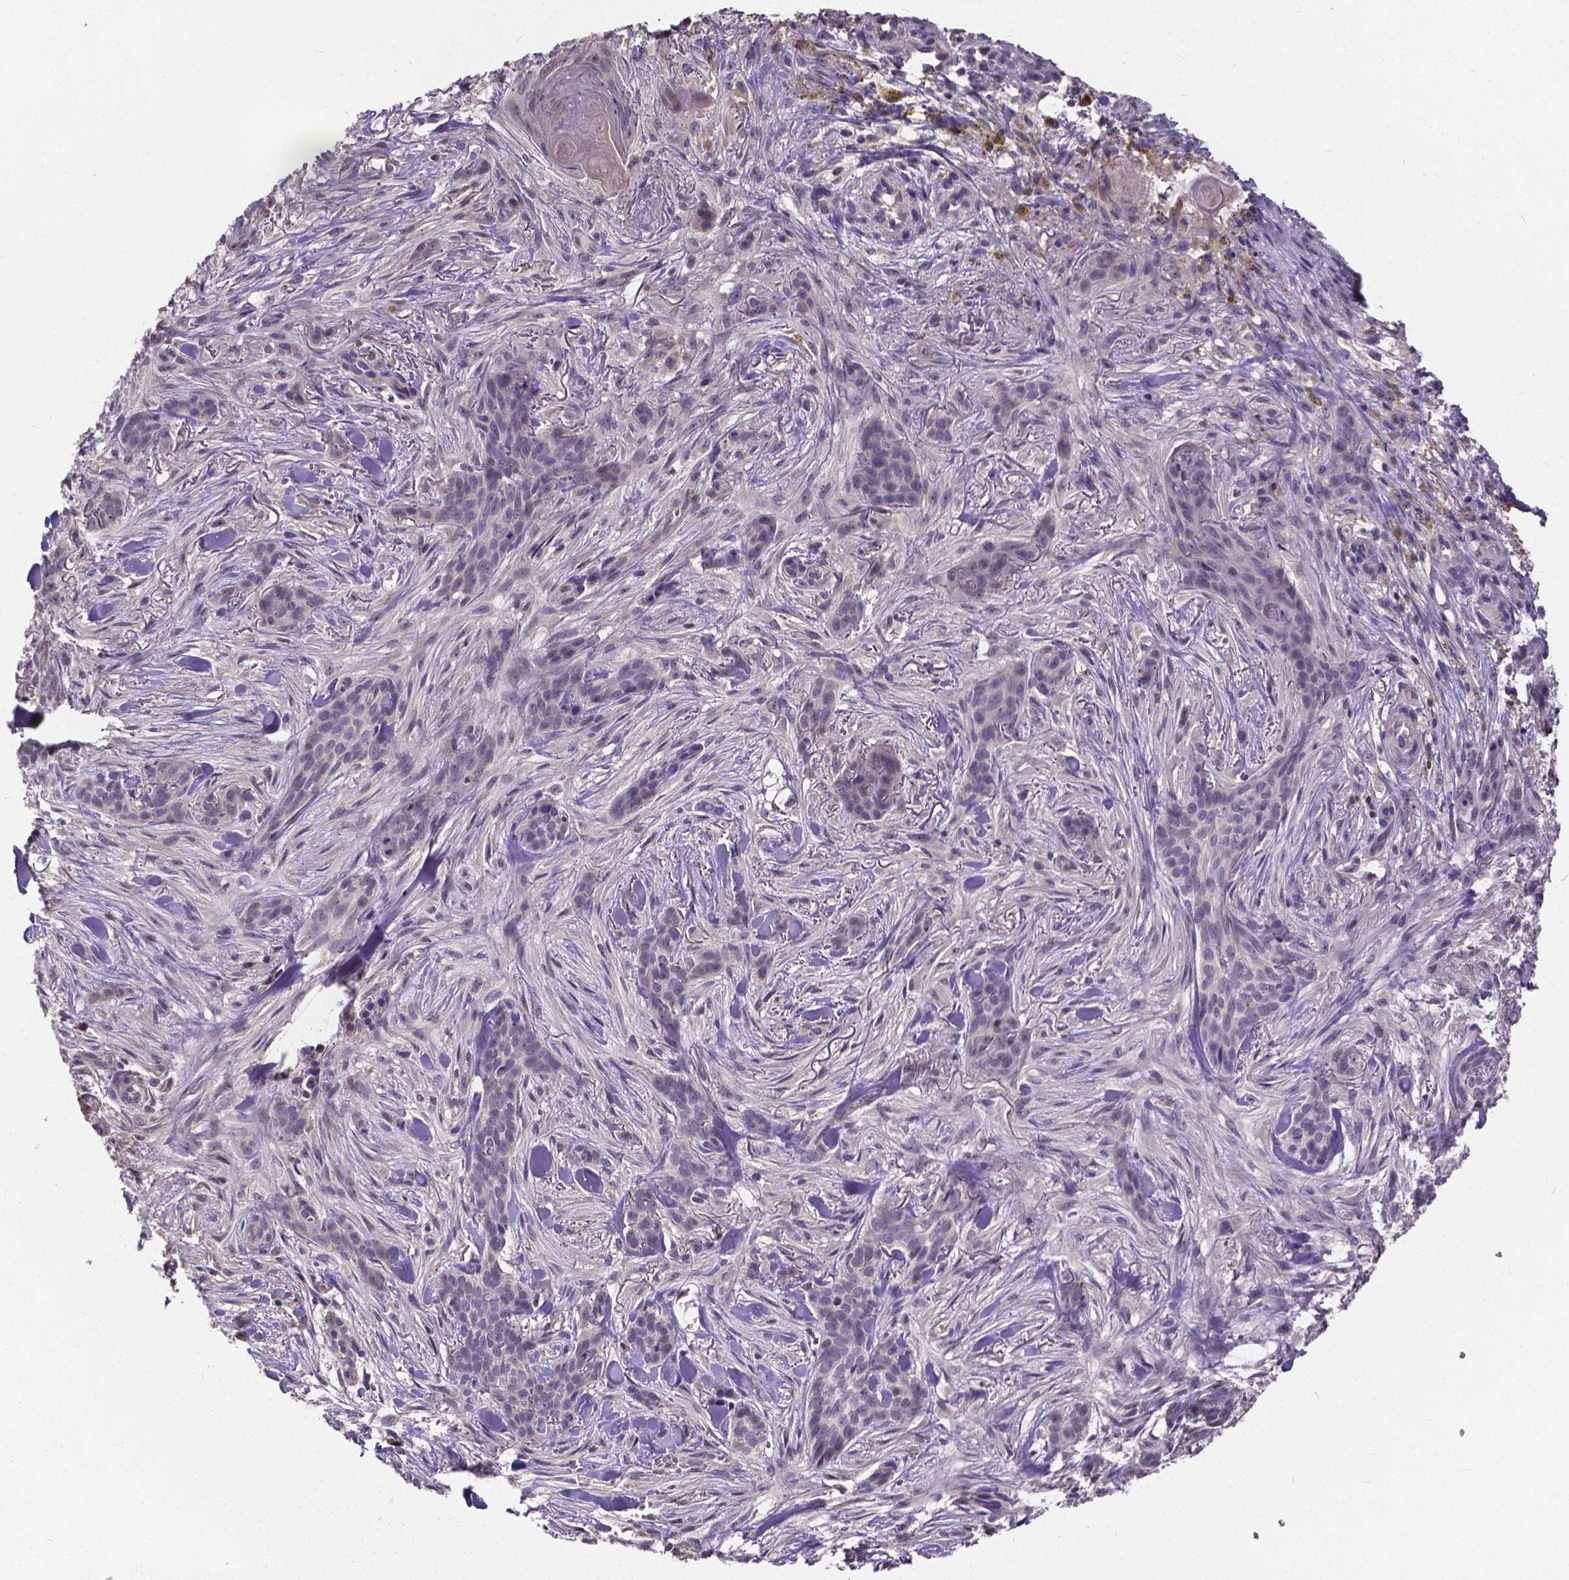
{"staining": {"intensity": "negative", "quantity": "none", "location": "none"}, "tissue": "skin cancer", "cell_type": "Tumor cells", "image_type": "cancer", "snomed": [{"axis": "morphology", "description": "Basal cell carcinoma"}, {"axis": "topography", "description": "Skin"}], "caption": "High power microscopy image of an IHC image of skin cancer, revealing no significant staining in tumor cells.", "gene": "CTNNA2", "patient": {"sex": "female", "age": 61}}